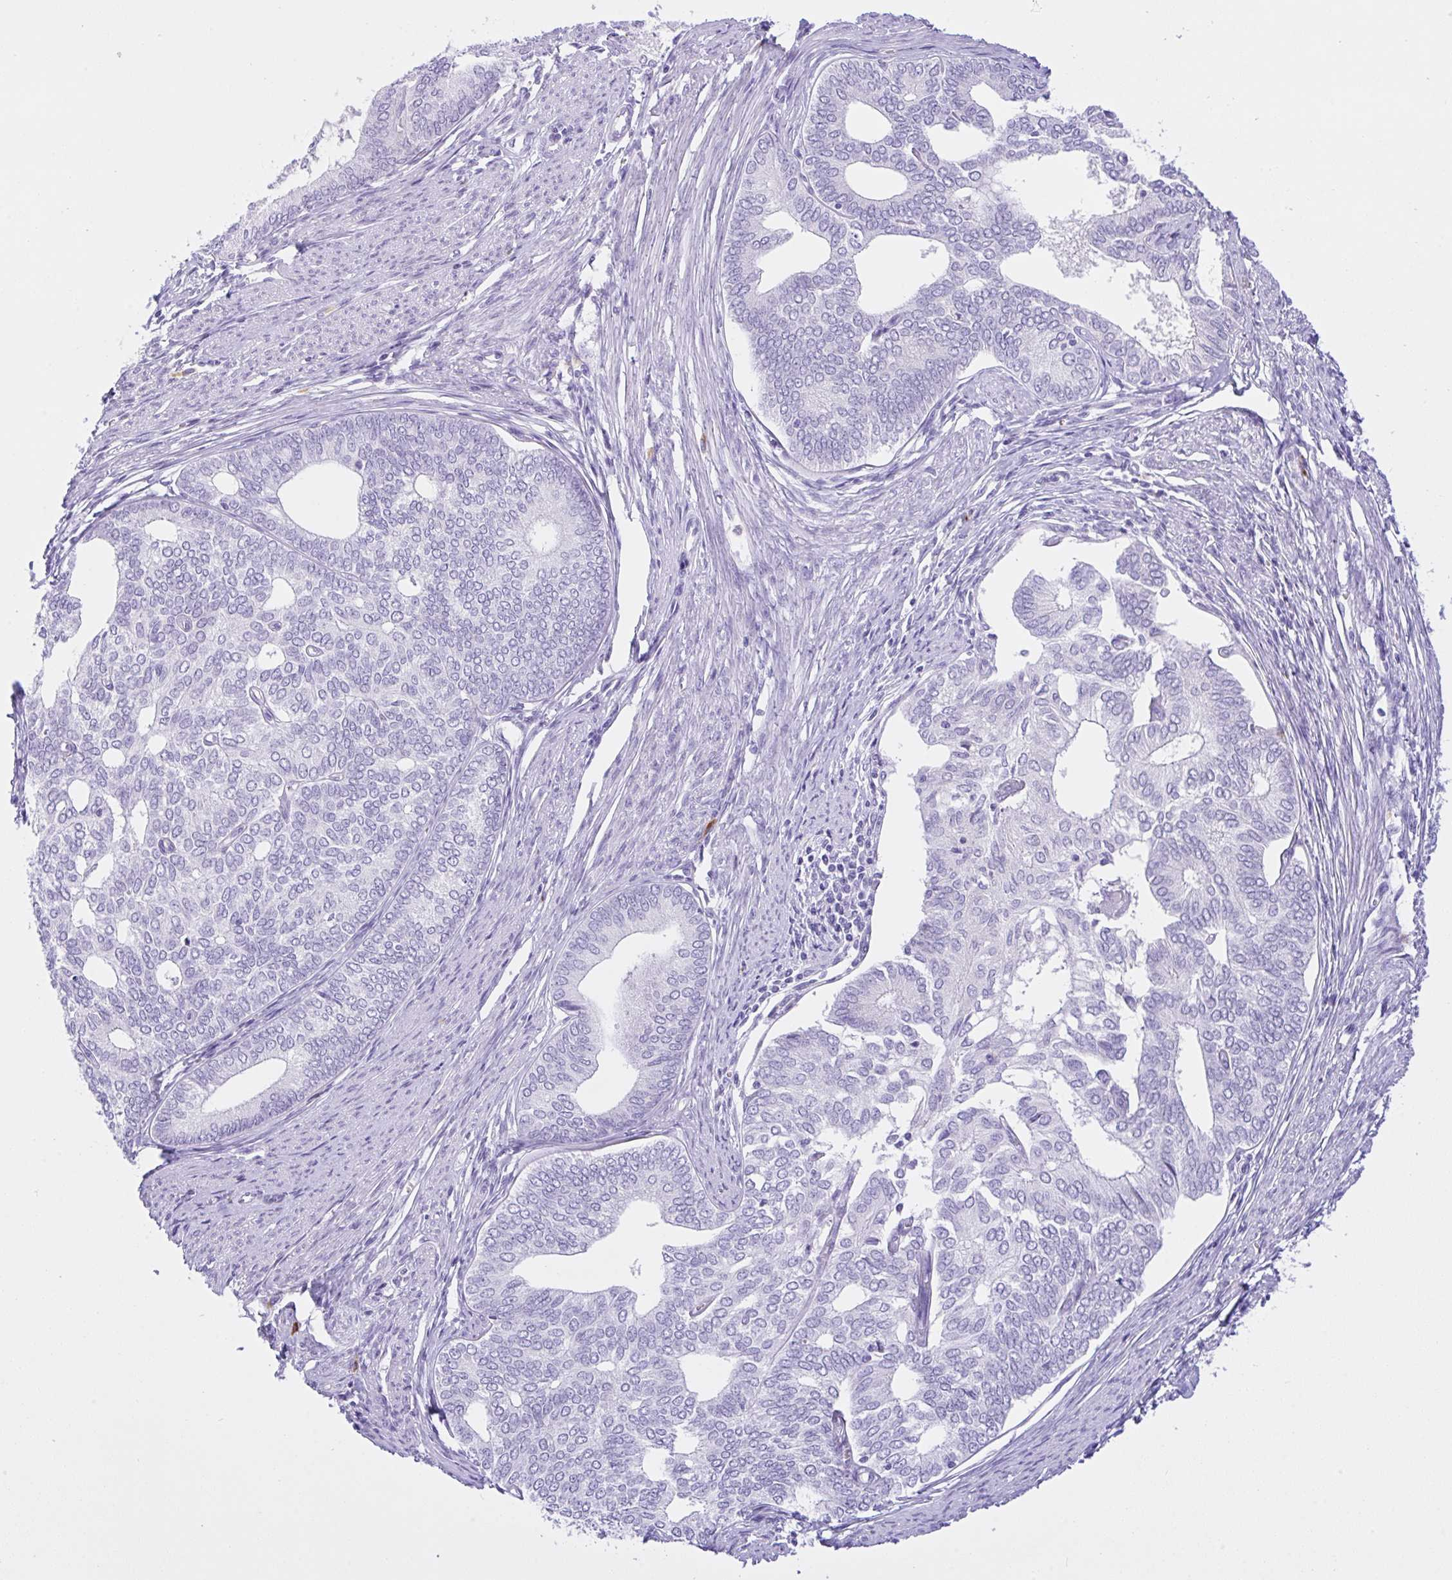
{"staining": {"intensity": "negative", "quantity": "none", "location": "none"}, "tissue": "endometrial cancer", "cell_type": "Tumor cells", "image_type": "cancer", "snomed": [{"axis": "morphology", "description": "Adenocarcinoma, NOS"}, {"axis": "topography", "description": "Endometrium"}], "caption": "A micrograph of human endometrial cancer is negative for staining in tumor cells. (Immunohistochemistry, brightfield microscopy, high magnification).", "gene": "NCF1", "patient": {"sex": "female", "age": 75}}